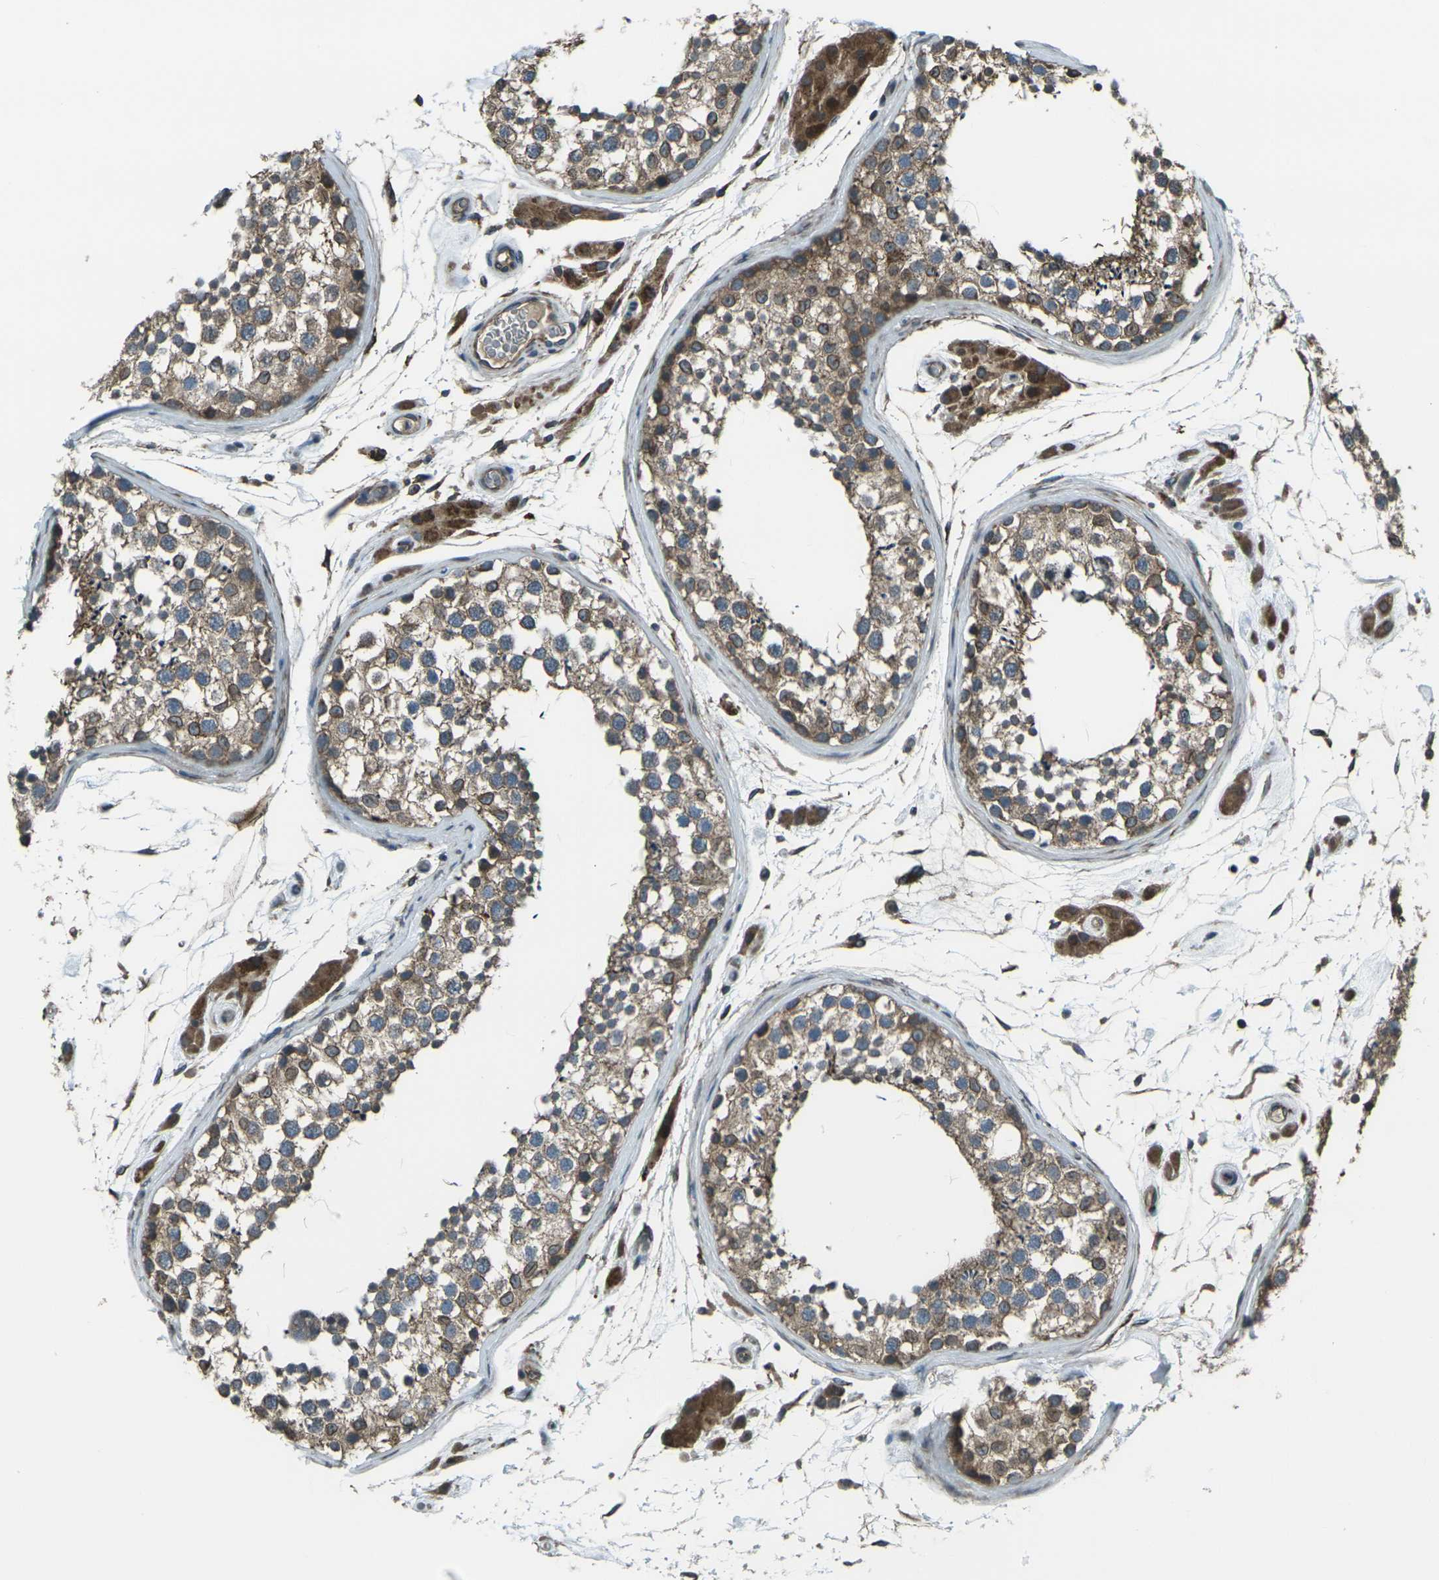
{"staining": {"intensity": "moderate", "quantity": ">75%", "location": "cytoplasmic/membranous"}, "tissue": "testis", "cell_type": "Cells in seminiferous ducts", "image_type": "normal", "snomed": [{"axis": "morphology", "description": "Normal tissue, NOS"}, {"axis": "topography", "description": "Testis"}], "caption": "A histopathology image of human testis stained for a protein demonstrates moderate cytoplasmic/membranous brown staining in cells in seminiferous ducts.", "gene": "LSMEM1", "patient": {"sex": "male", "age": 46}}